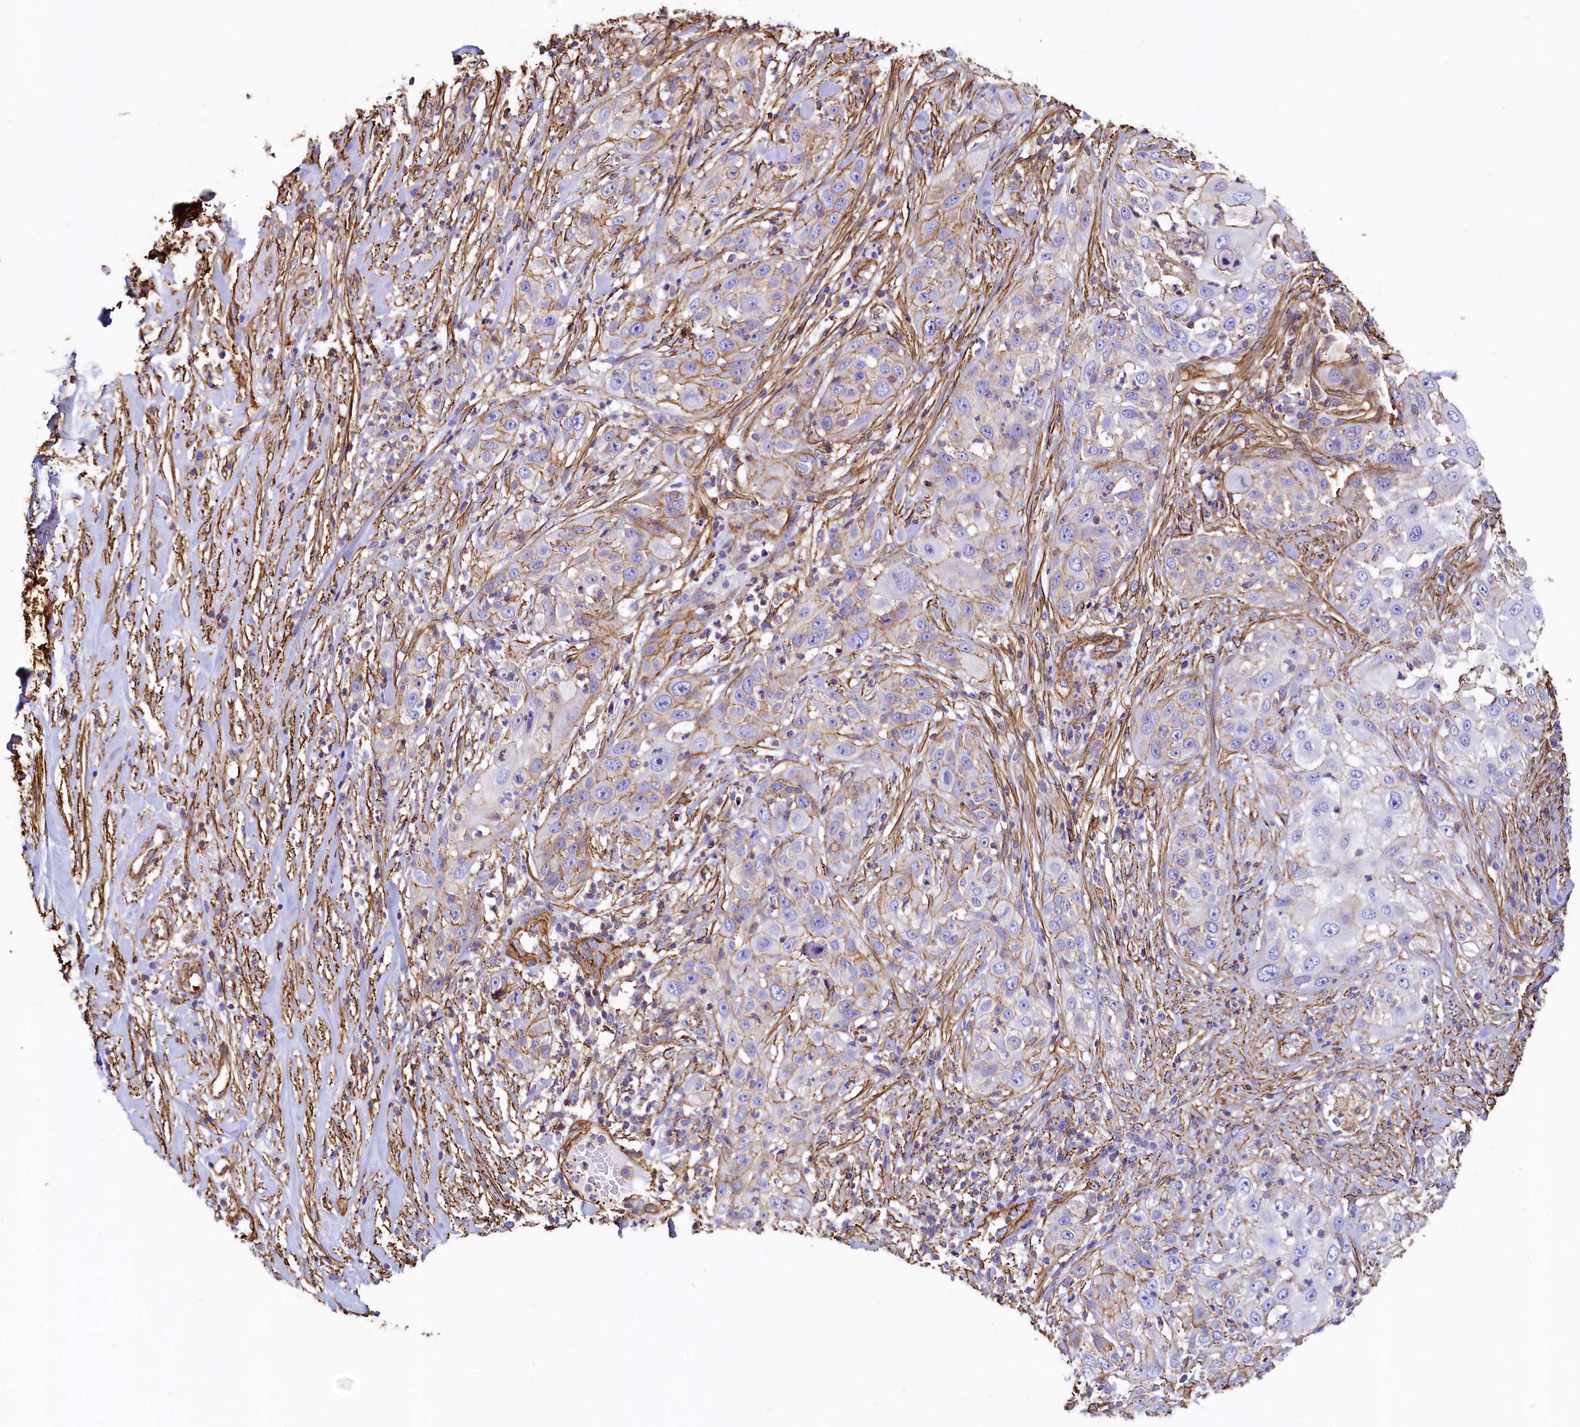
{"staining": {"intensity": "moderate", "quantity": "<25%", "location": "cytoplasmic/membranous"}, "tissue": "skin cancer", "cell_type": "Tumor cells", "image_type": "cancer", "snomed": [{"axis": "morphology", "description": "Squamous cell carcinoma, NOS"}, {"axis": "topography", "description": "Skin"}], "caption": "Immunohistochemistry photomicrograph of human skin cancer stained for a protein (brown), which reveals low levels of moderate cytoplasmic/membranous staining in about <25% of tumor cells.", "gene": "THBS1", "patient": {"sex": "female", "age": 44}}